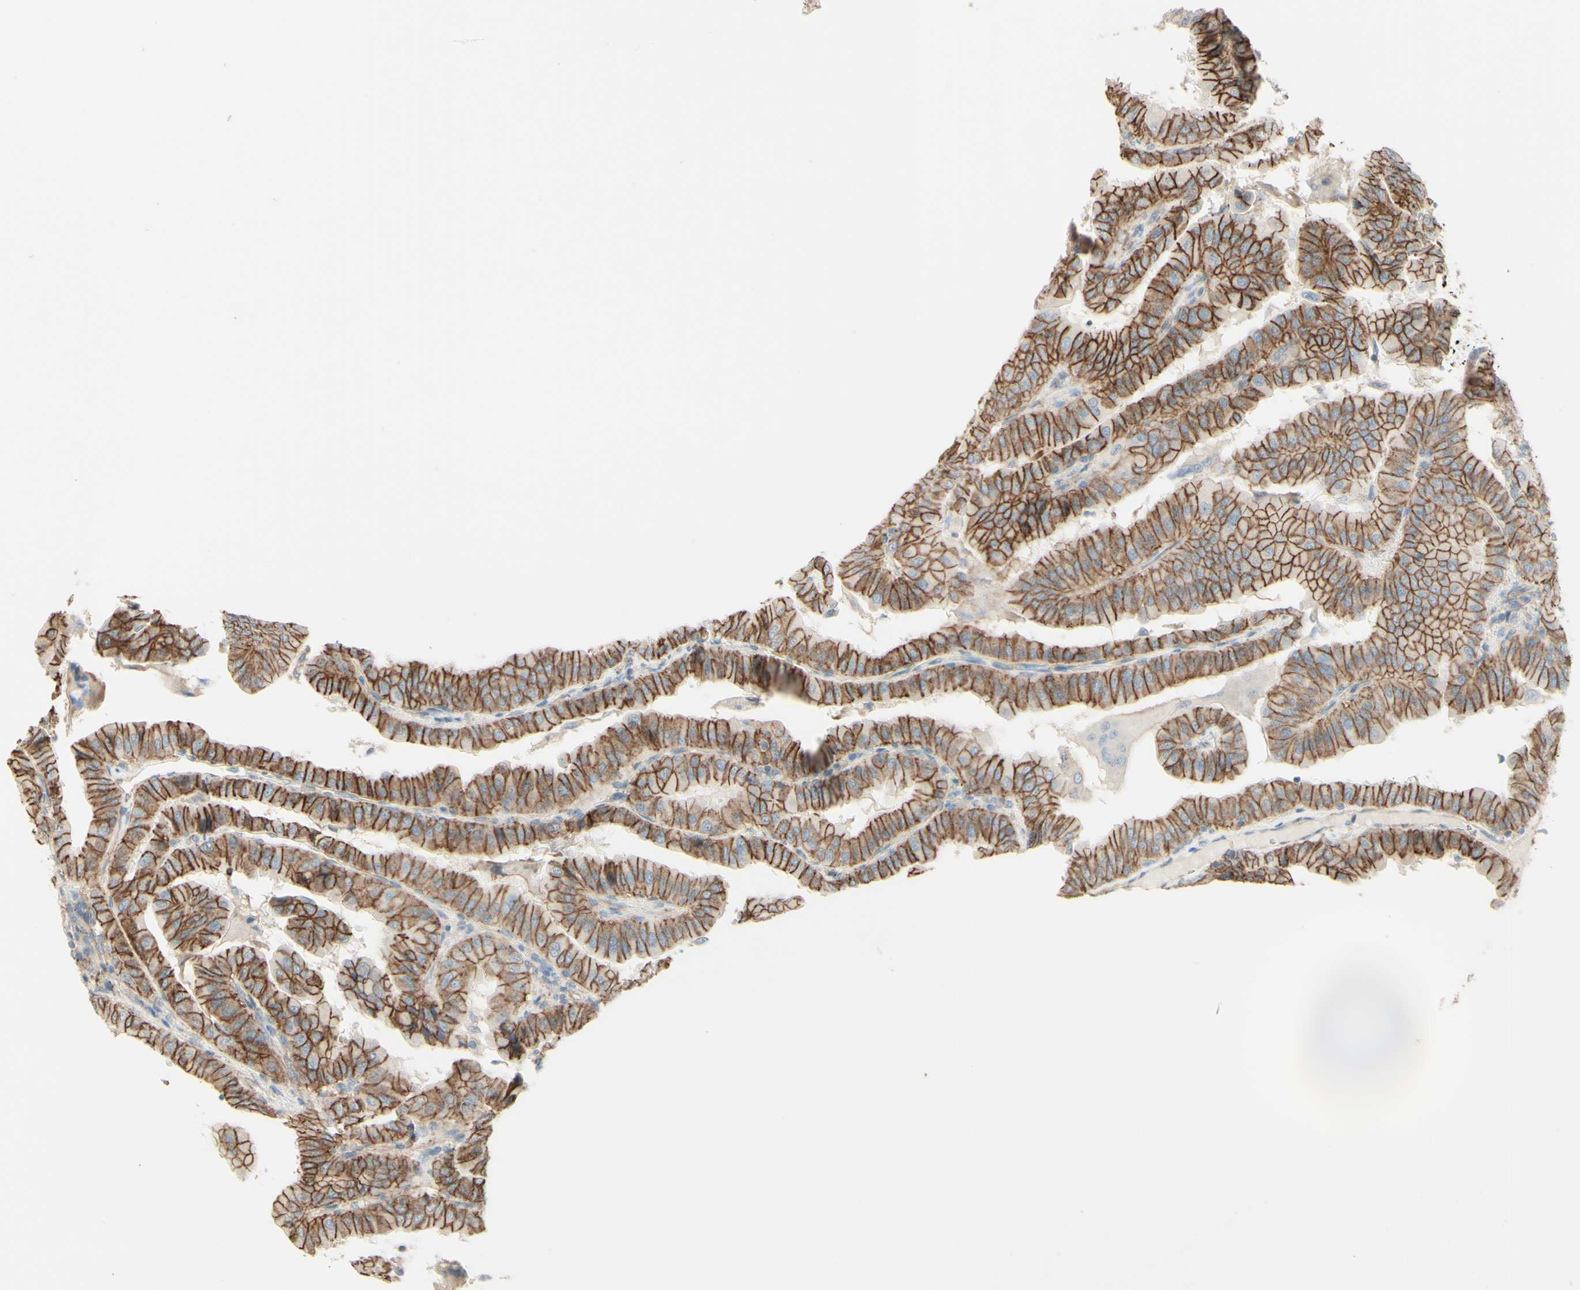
{"staining": {"intensity": "moderate", "quantity": ">75%", "location": "cytoplasmic/membranous"}, "tissue": "thyroid cancer", "cell_type": "Tumor cells", "image_type": "cancer", "snomed": [{"axis": "morphology", "description": "Papillary adenocarcinoma, NOS"}, {"axis": "topography", "description": "Thyroid gland"}], "caption": "Papillary adenocarcinoma (thyroid) was stained to show a protein in brown. There is medium levels of moderate cytoplasmic/membranous positivity in about >75% of tumor cells.", "gene": "RNF149", "patient": {"sex": "male", "age": 33}}